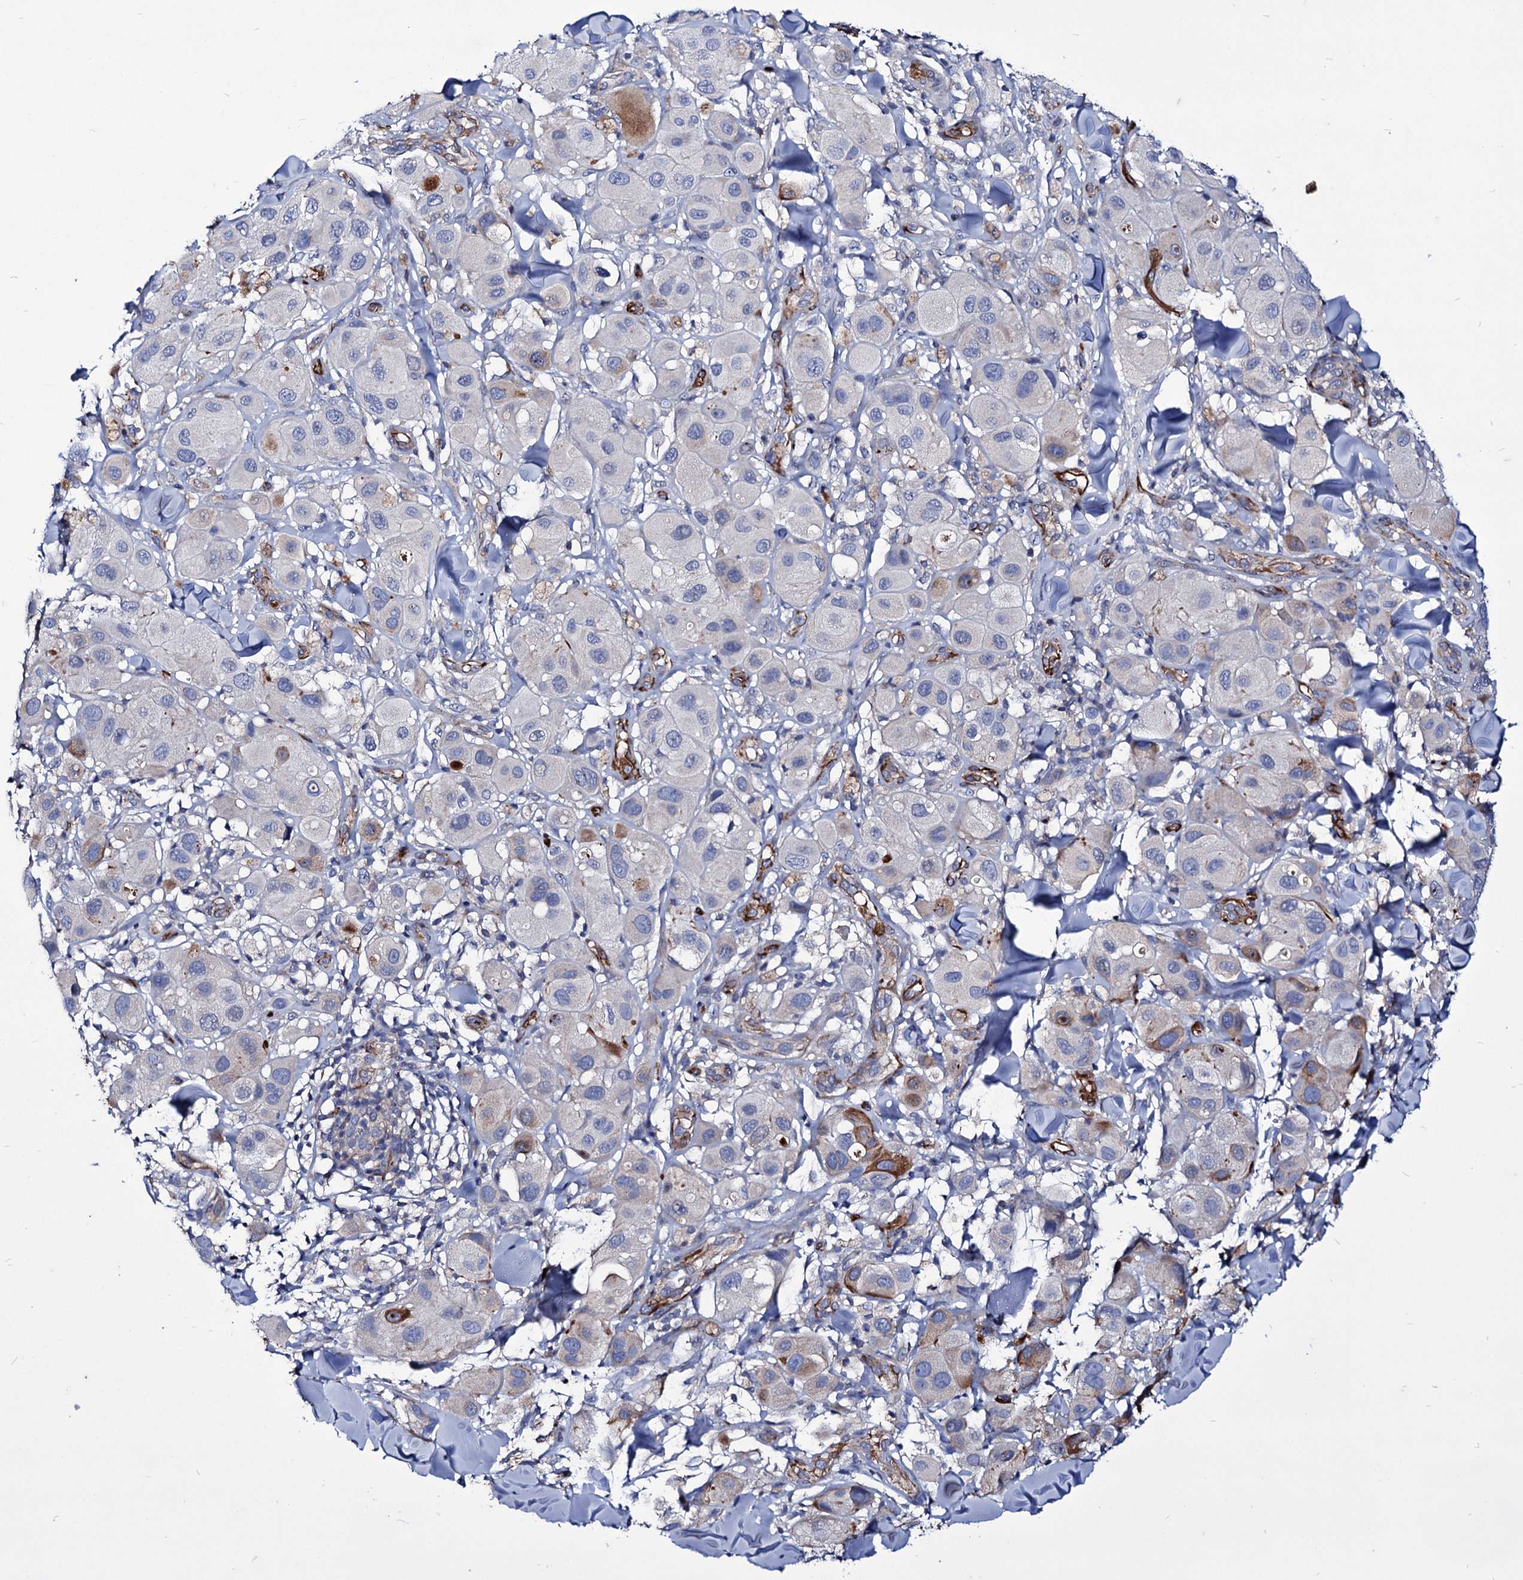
{"staining": {"intensity": "moderate", "quantity": "<25%", "location": "cytoplasmic/membranous"}, "tissue": "melanoma", "cell_type": "Tumor cells", "image_type": "cancer", "snomed": [{"axis": "morphology", "description": "Malignant melanoma, Metastatic site"}, {"axis": "topography", "description": "Skin"}], "caption": "Melanoma stained with immunohistochemistry exhibits moderate cytoplasmic/membranous staining in approximately <25% of tumor cells.", "gene": "AXL", "patient": {"sex": "male", "age": 41}}